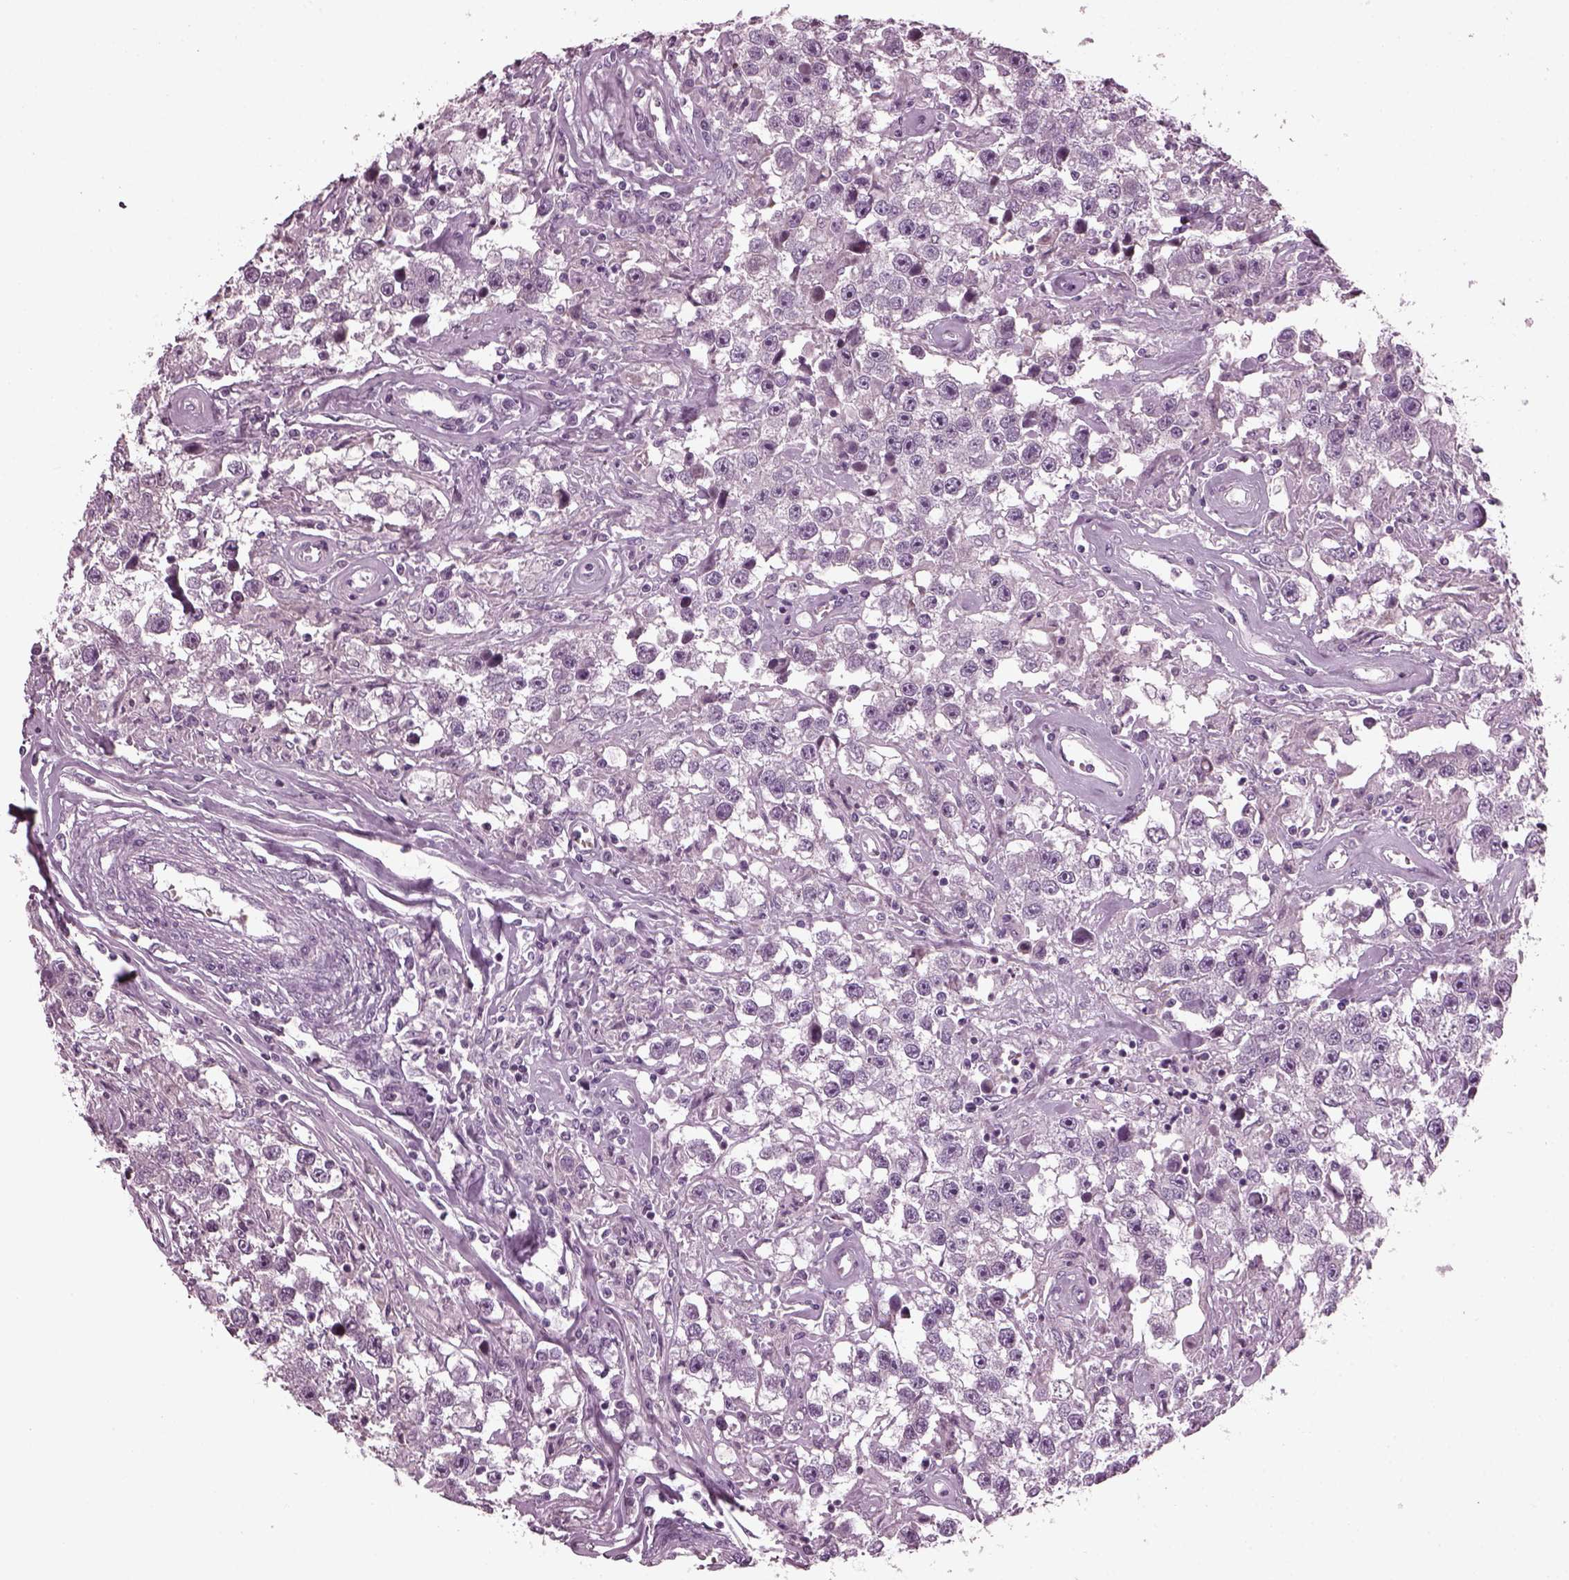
{"staining": {"intensity": "negative", "quantity": "none", "location": "none"}, "tissue": "testis cancer", "cell_type": "Tumor cells", "image_type": "cancer", "snomed": [{"axis": "morphology", "description": "Seminoma, NOS"}, {"axis": "topography", "description": "Testis"}], "caption": "Immunohistochemical staining of human testis cancer shows no significant positivity in tumor cells.", "gene": "DPYSL5", "patient": {"sex": "male", "age": 43}}